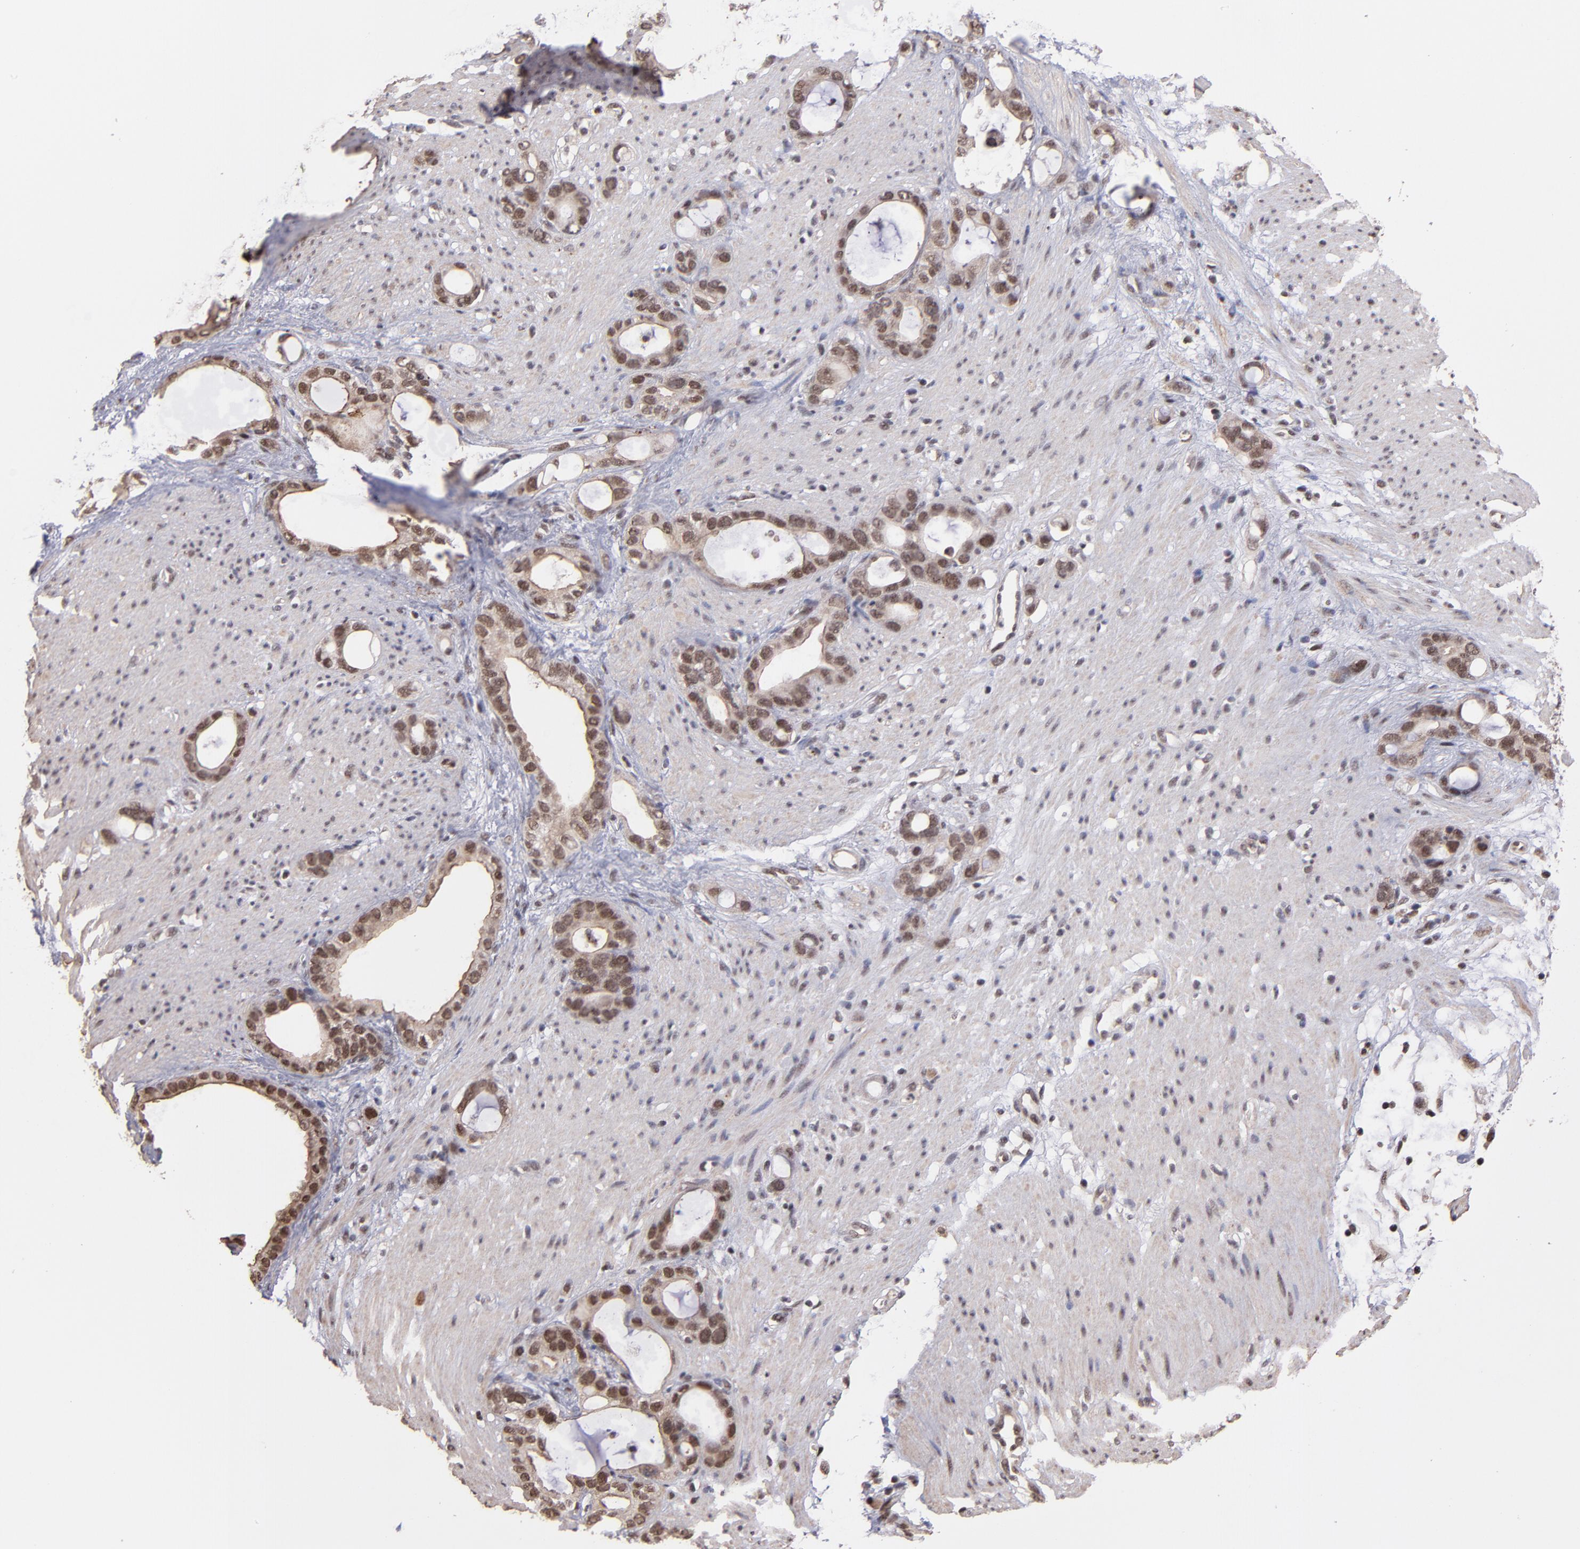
{"staining": {"intensity": "moderate", "quantity": ">75%", "location": "nuclear"}, "tissue": "stomach cancer", "cell_type": "Tumor cells", "image_type": "cancer", "snomed": [{"axis": "morphology", "description": "Adenocarcinoma, NOS"}, {"axis": "topography", "description": "Stomach"}], "caption": "Immunohistochemistry of stomach cancer (adenocarcinoma) shows medium levels of moderate nuclear positivity in approximately >75% of tumor cells.", "gene": "TERF2", "patient": {"sex": "female", "age": 75}}